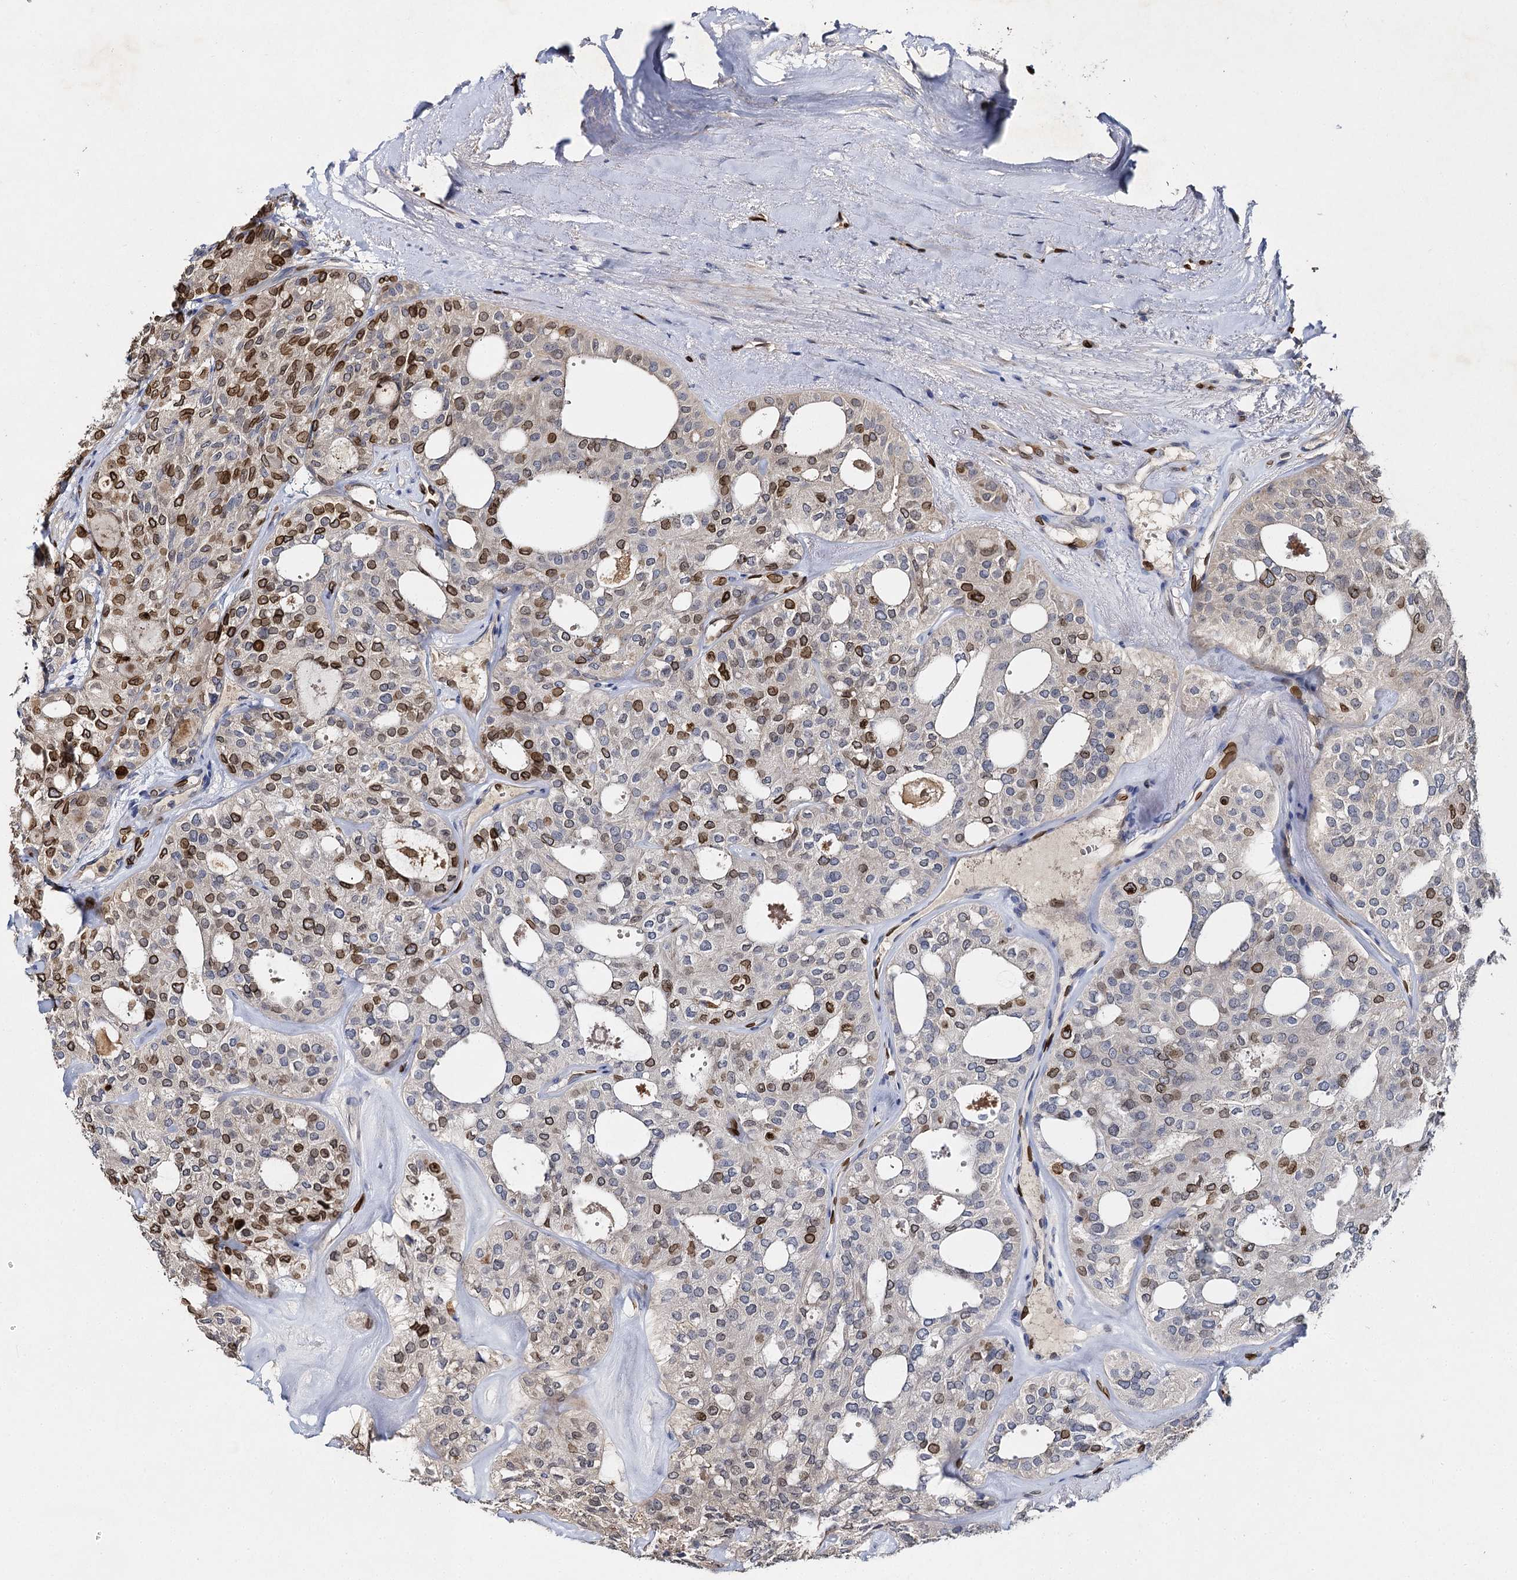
{"staining": {"intensity": "moderate", "quantity": "25%-75%", "location": "cytoplasmic/membranous,nuclear"}, "tissue": "thyroid cancer", "cell_type": "Tumor cells", "image_type": "cancer", "snomed": [{"axis": "morphology", "description": "Follicular adenoma carcinoma, NOS"}, {"axis": "topography", "description": "Thyroid gland"}], "caption": "This is an image of IHC staining of thyroid cancer (follicular adenoma carcinoma), which shows moderate staining in the cytoplasmic/membranous and nuclear of tumor cells.", "gene": "SLC11A2", "patient": {"sex": "male", "age": 75}}